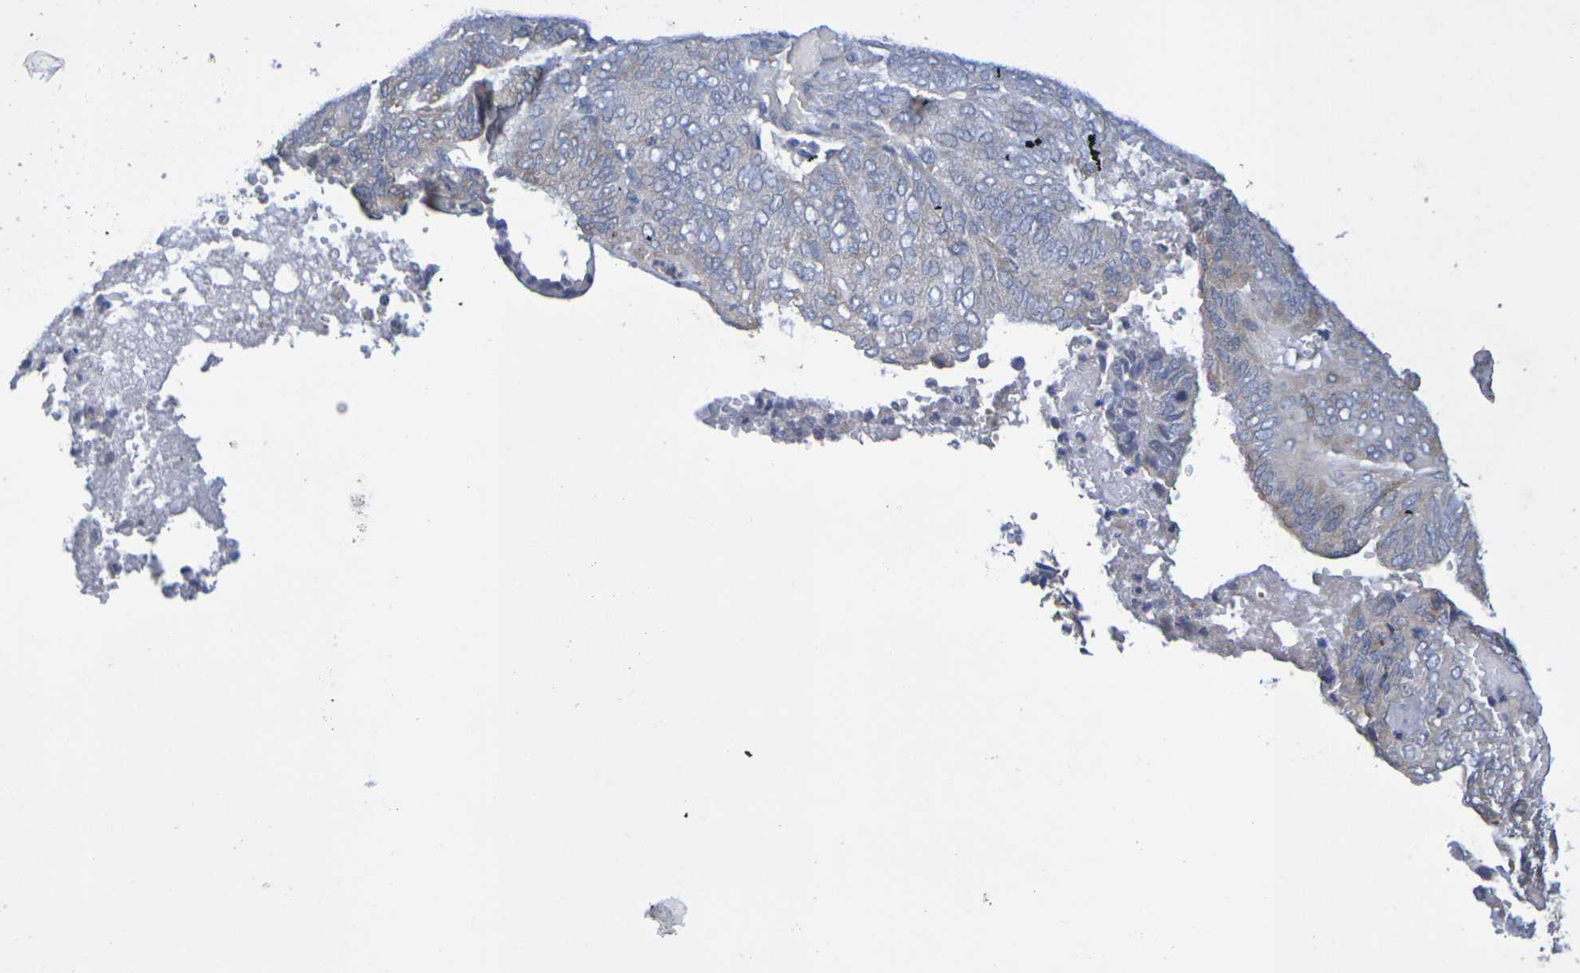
{"staining": {"intensity": "negative", "quantity": "none", "location": "none"}, "tissue": "endometrial cancer", "cell_type": "Tumor cells", "image_type": "cancer", "snomed": [{"axis": "morphology", "description": "Adenocarcinoma, NOS"}, {"axis": "topography", "description": "Uterus"}], "caption": "An image of endometrial cancer stained for a protein shows no brown staining in tumor cells.", "gene": "SDC4", "patient": {"sex": "female", "age": 60}}